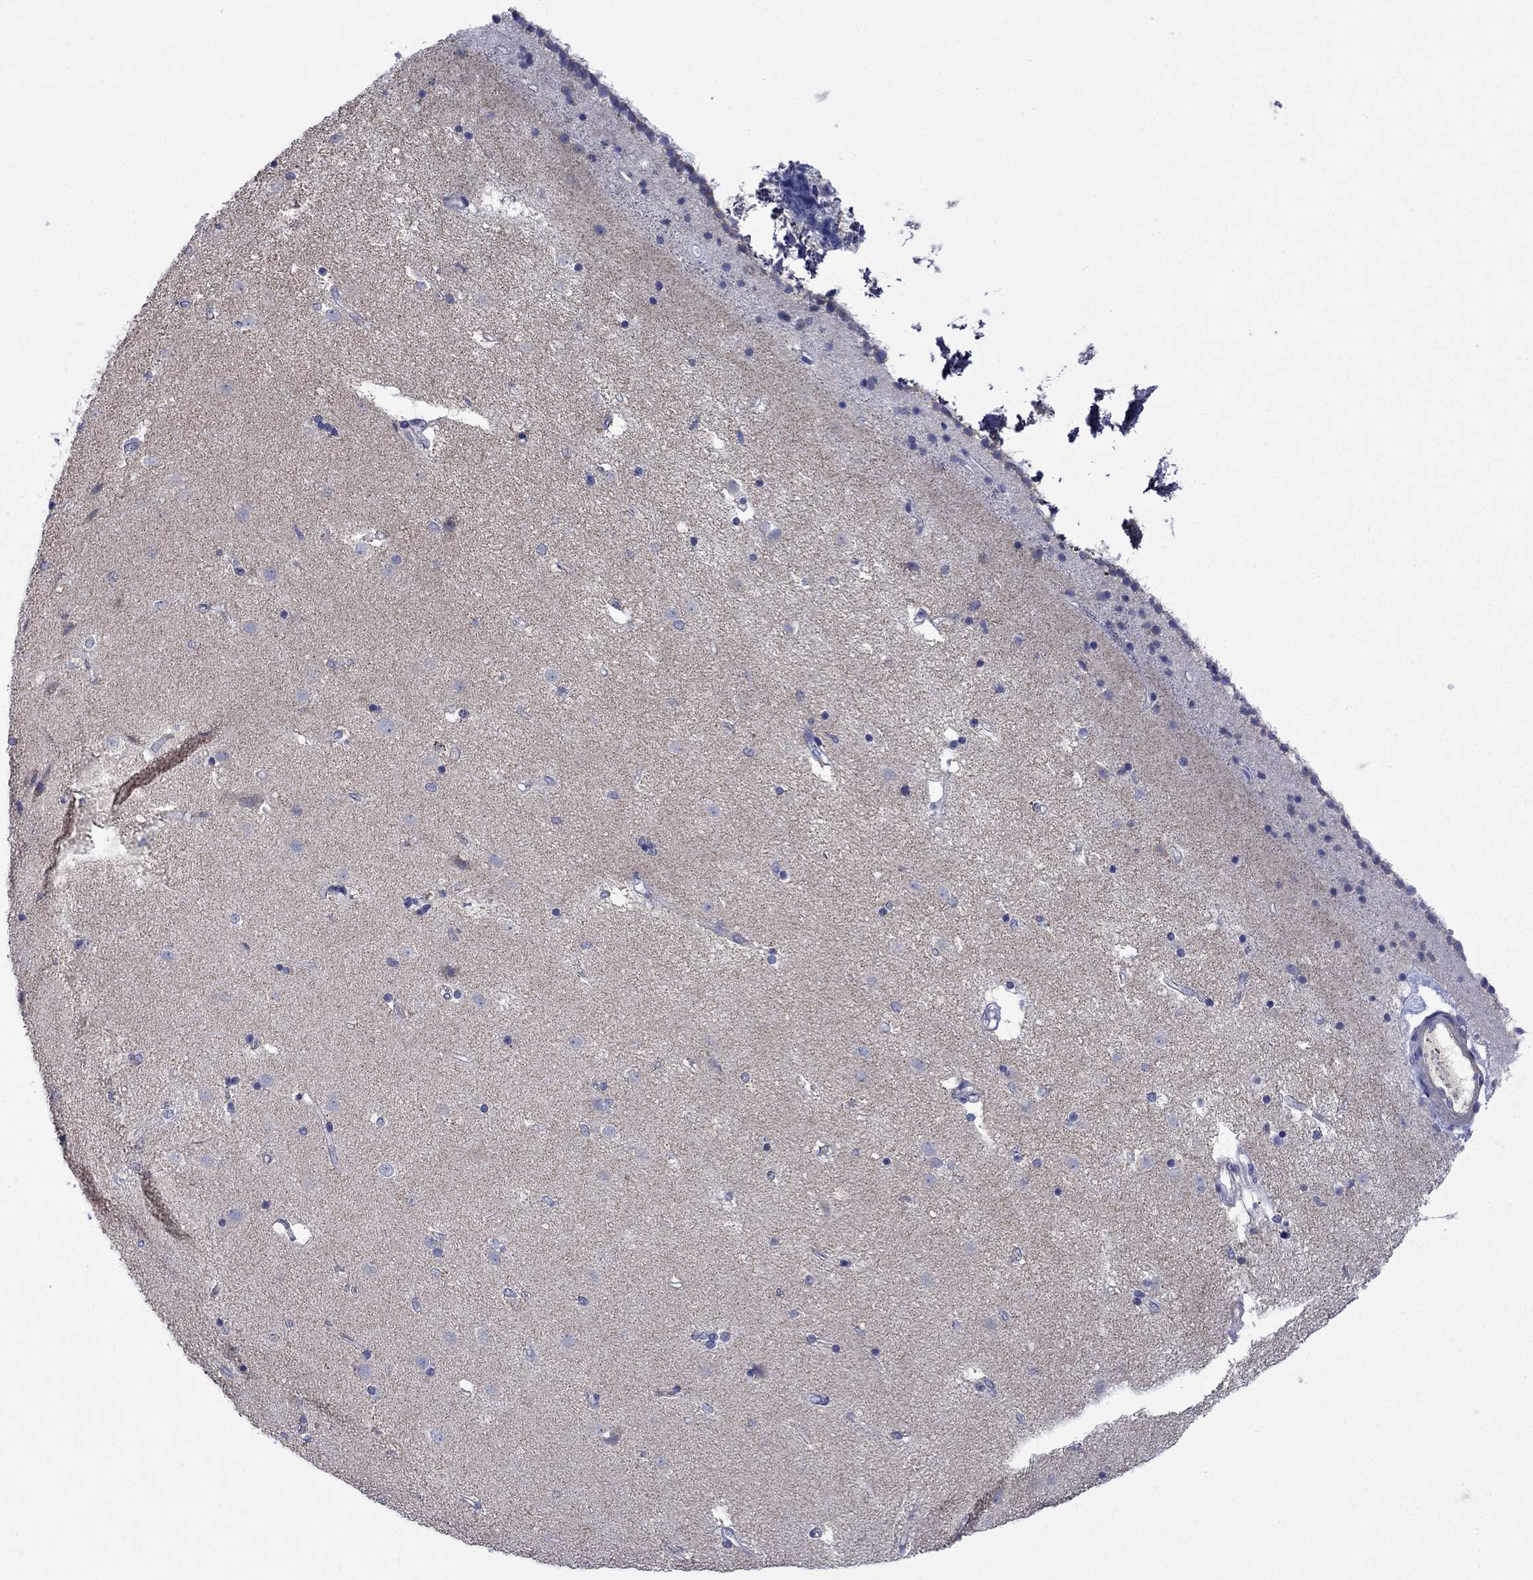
{"staining": {"intensity": "negative", "quantity": "none", "location": "none"}, "tissue": "caudate", "cell_type": "Glial cells", "image_type": "normal", "snomed": [{"axis": "morphology", "description": "Normal tissue, NOS"}, {"axis": "topography", "description": "Lateral ventricle wall"}], "caption": "This photomicrograph is of unremarkable caudate stained with immunohistochemistry to label a protein in brown with the nuclei are counter-stained blue. There is no positivity in glial cells.", "gene": "FRK", "patient": {"sex": "female", "age": 71}}